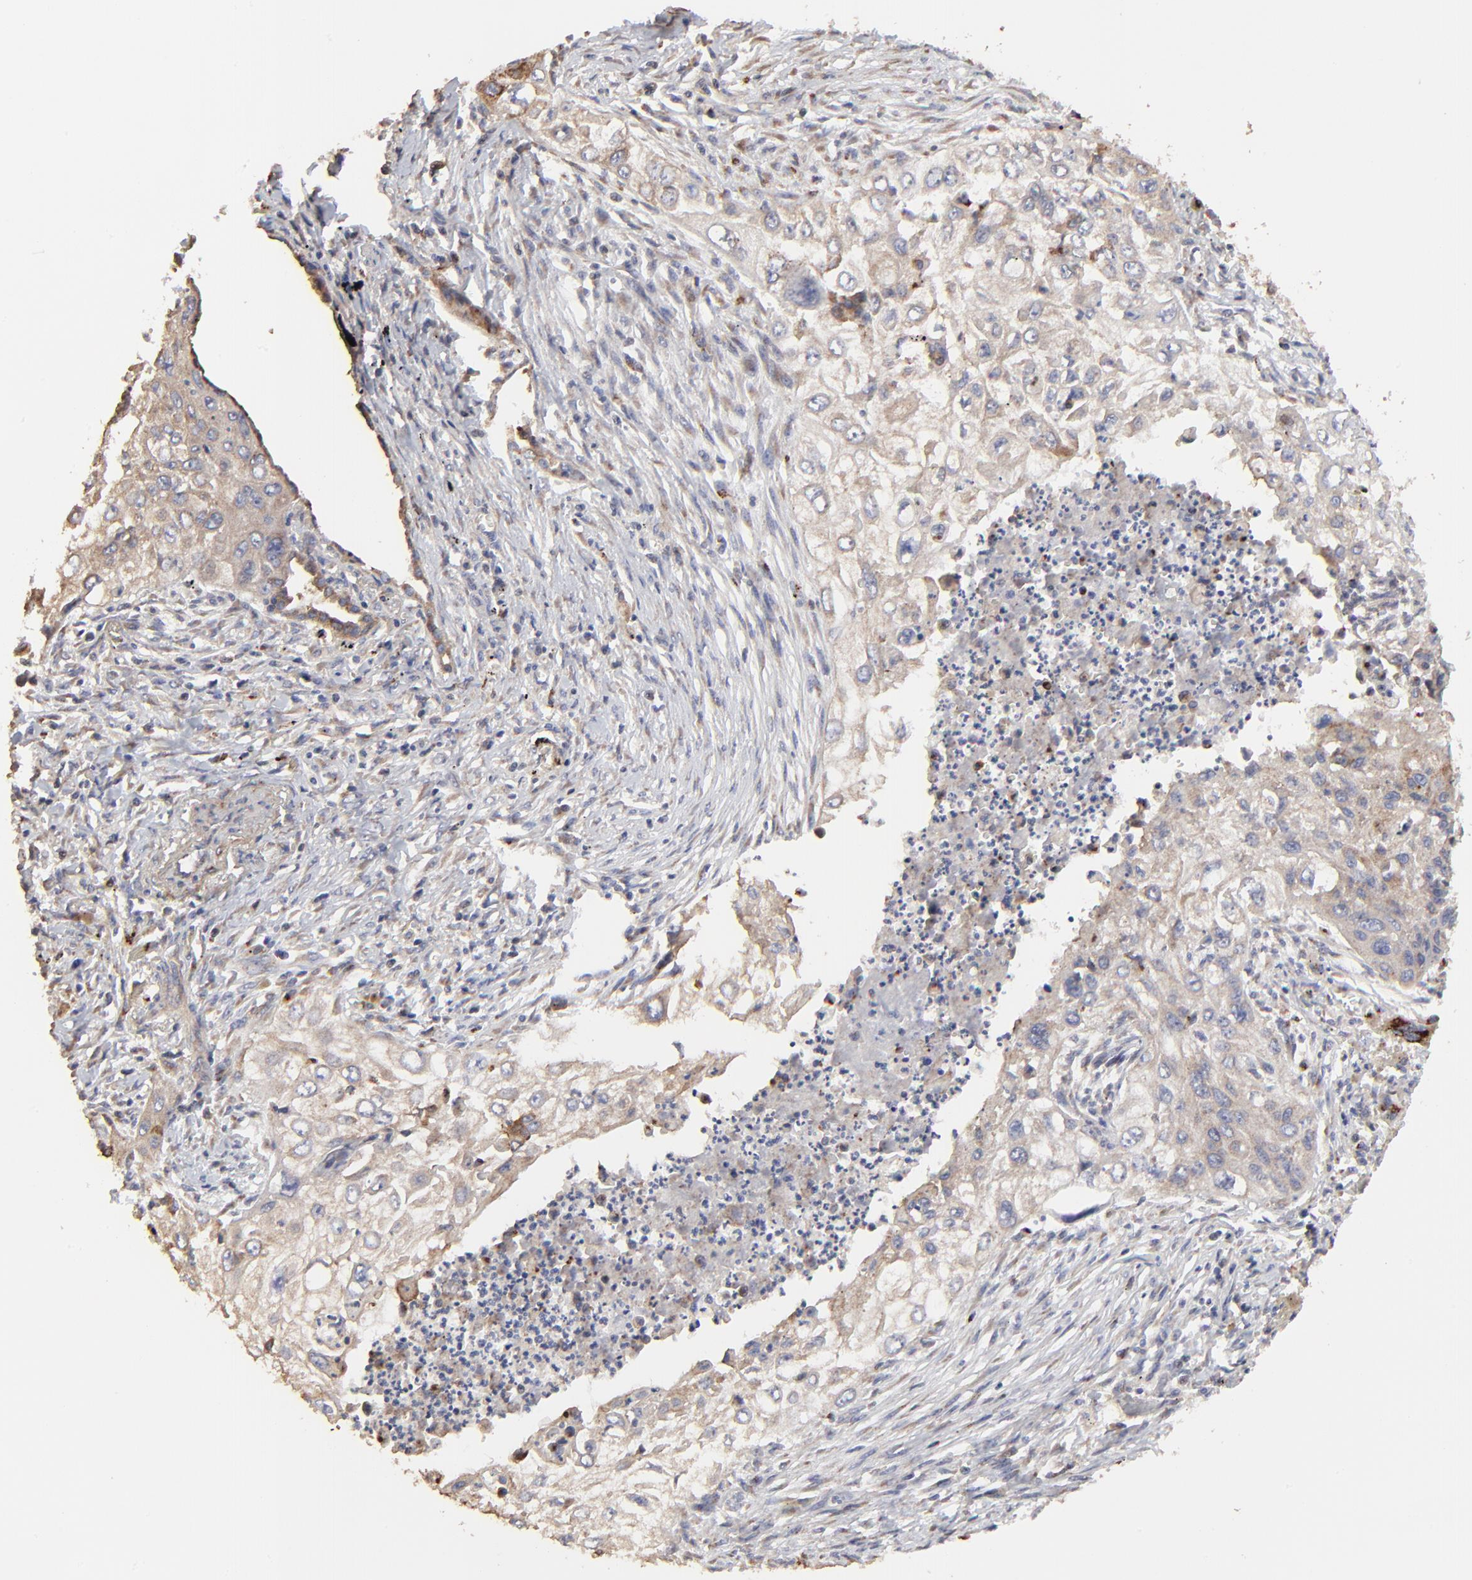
{"staining": {"intensity": "weak", "quantity": "<25%", "location": "cytoplasmic/membranous"}, "tissue": "lung cancer", "cell_type": "Tumor cells", "image_type": "cancer", "snomed": [{"axis": "morphology", "description": "Squamous cell carcinoma, NOS"}, {"axis": "topography", "description": "Lung"}], "caption": "Immunohistochemistry (IHC) of lung squamous cell carcinoma reveals no positivity in tumor cells.", "gene": "ELP2", "patient": {"sex": "male", "age": 71}}